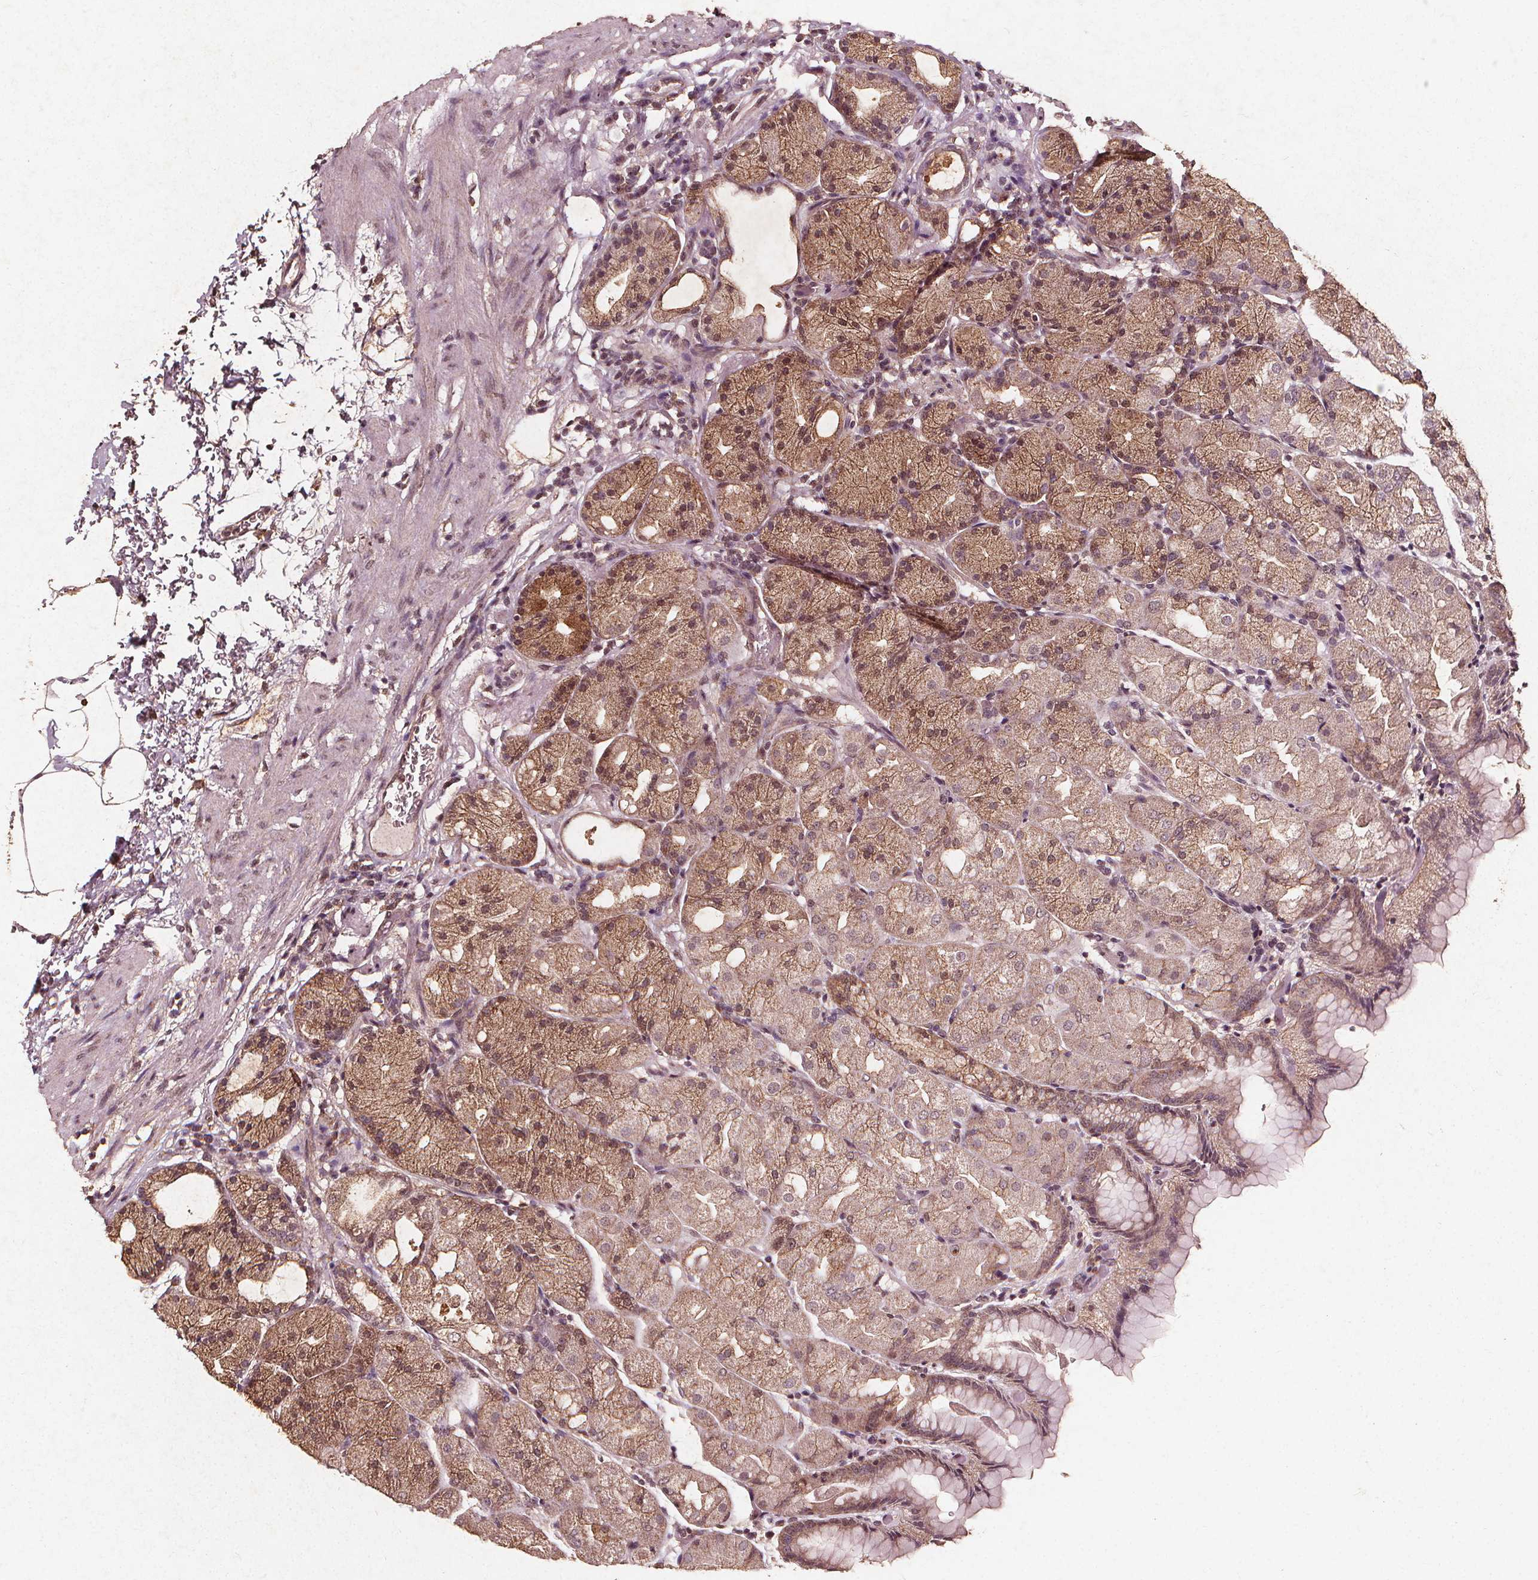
{"staining": {"intensity": "moderate", "quantity": "25%-75%", "location": "cytoplasmic/membranous"}, "tissue": "stomach", "cell_type": "Glandular cells", "image_type": "normal", "snomed": [{"axis": "morphology", "description": "Normal tissue, NOS"}, {"axis": "topography", "description": "Stomach, upper"}, {"axis": "topography", "description": "Stomach"}, {"axis": "topography", "description": "Stomach, lower"}], "caption": "Protein expression analysis of normal human stomach reveals moderate cytoplasmic/membranous positivity in about 25%-75% of glandular cells. (Brightfield microscopy of DAB IHC at high magnification).", "gene": "ABCA1", "patient": {"sex": "male", "age": 62}}